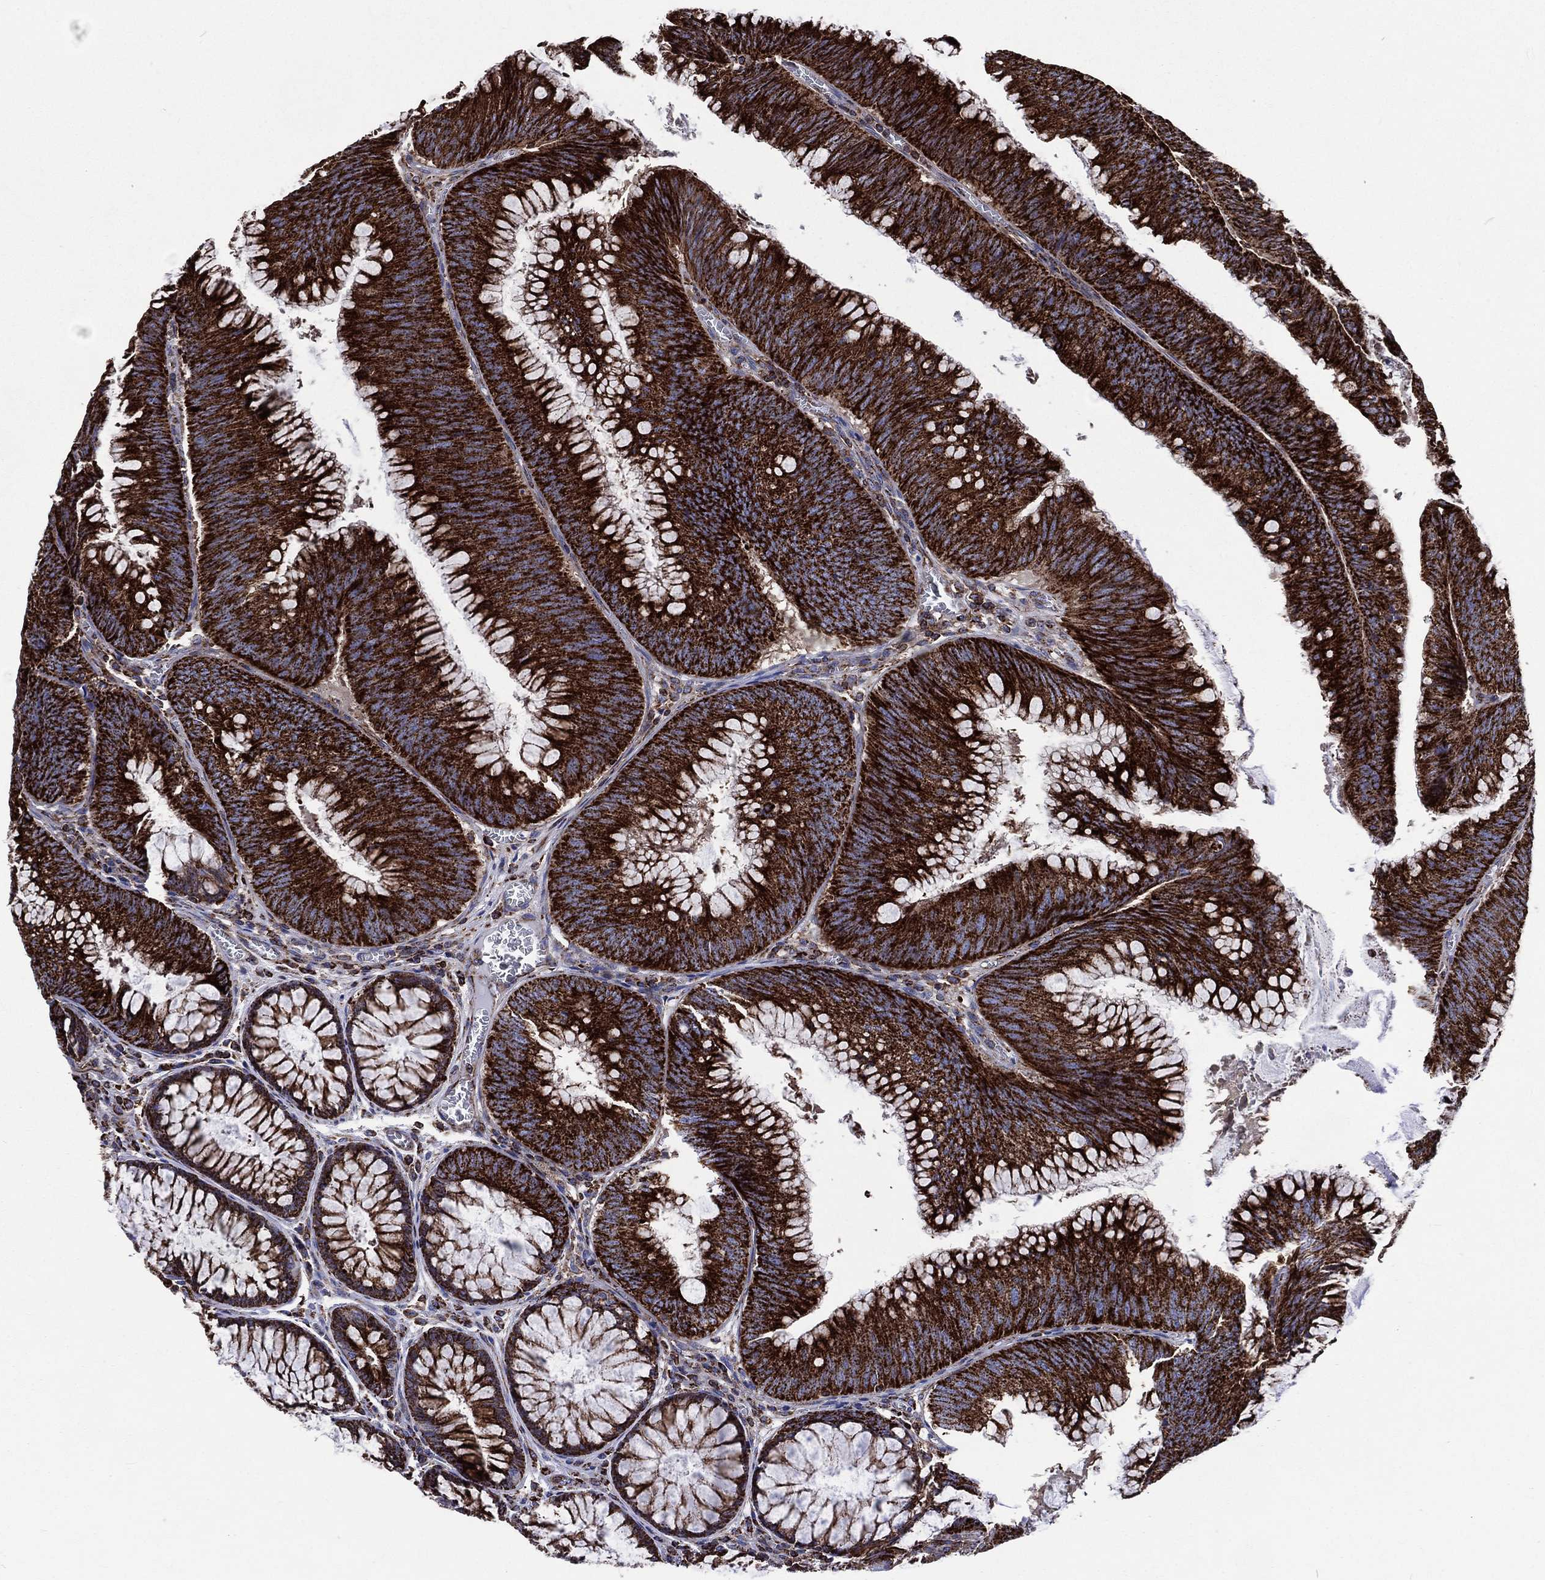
{"staining": {"intensity": "strong", "quantity": ">75%", "location": "cytoplasmic/membranous"}, "tissue": "colorectal cancer", "cell_type": "Tumor cells", "image_type": "cancer", "snomed": [{"axis": "morphology", "description": "Adenocarcinoma, NOS"}, {"axis": "topography", "description": "Rectum"}], "caption": "Colorectal cancer (adenocarcinoma) tissue displays strong cytoplasmic/membranous staining in about >75% of tumor cells, visualized by immunohistochemistry.", "gene": "ANKRD37", "patient": {"sex": "female", "age": 72}}